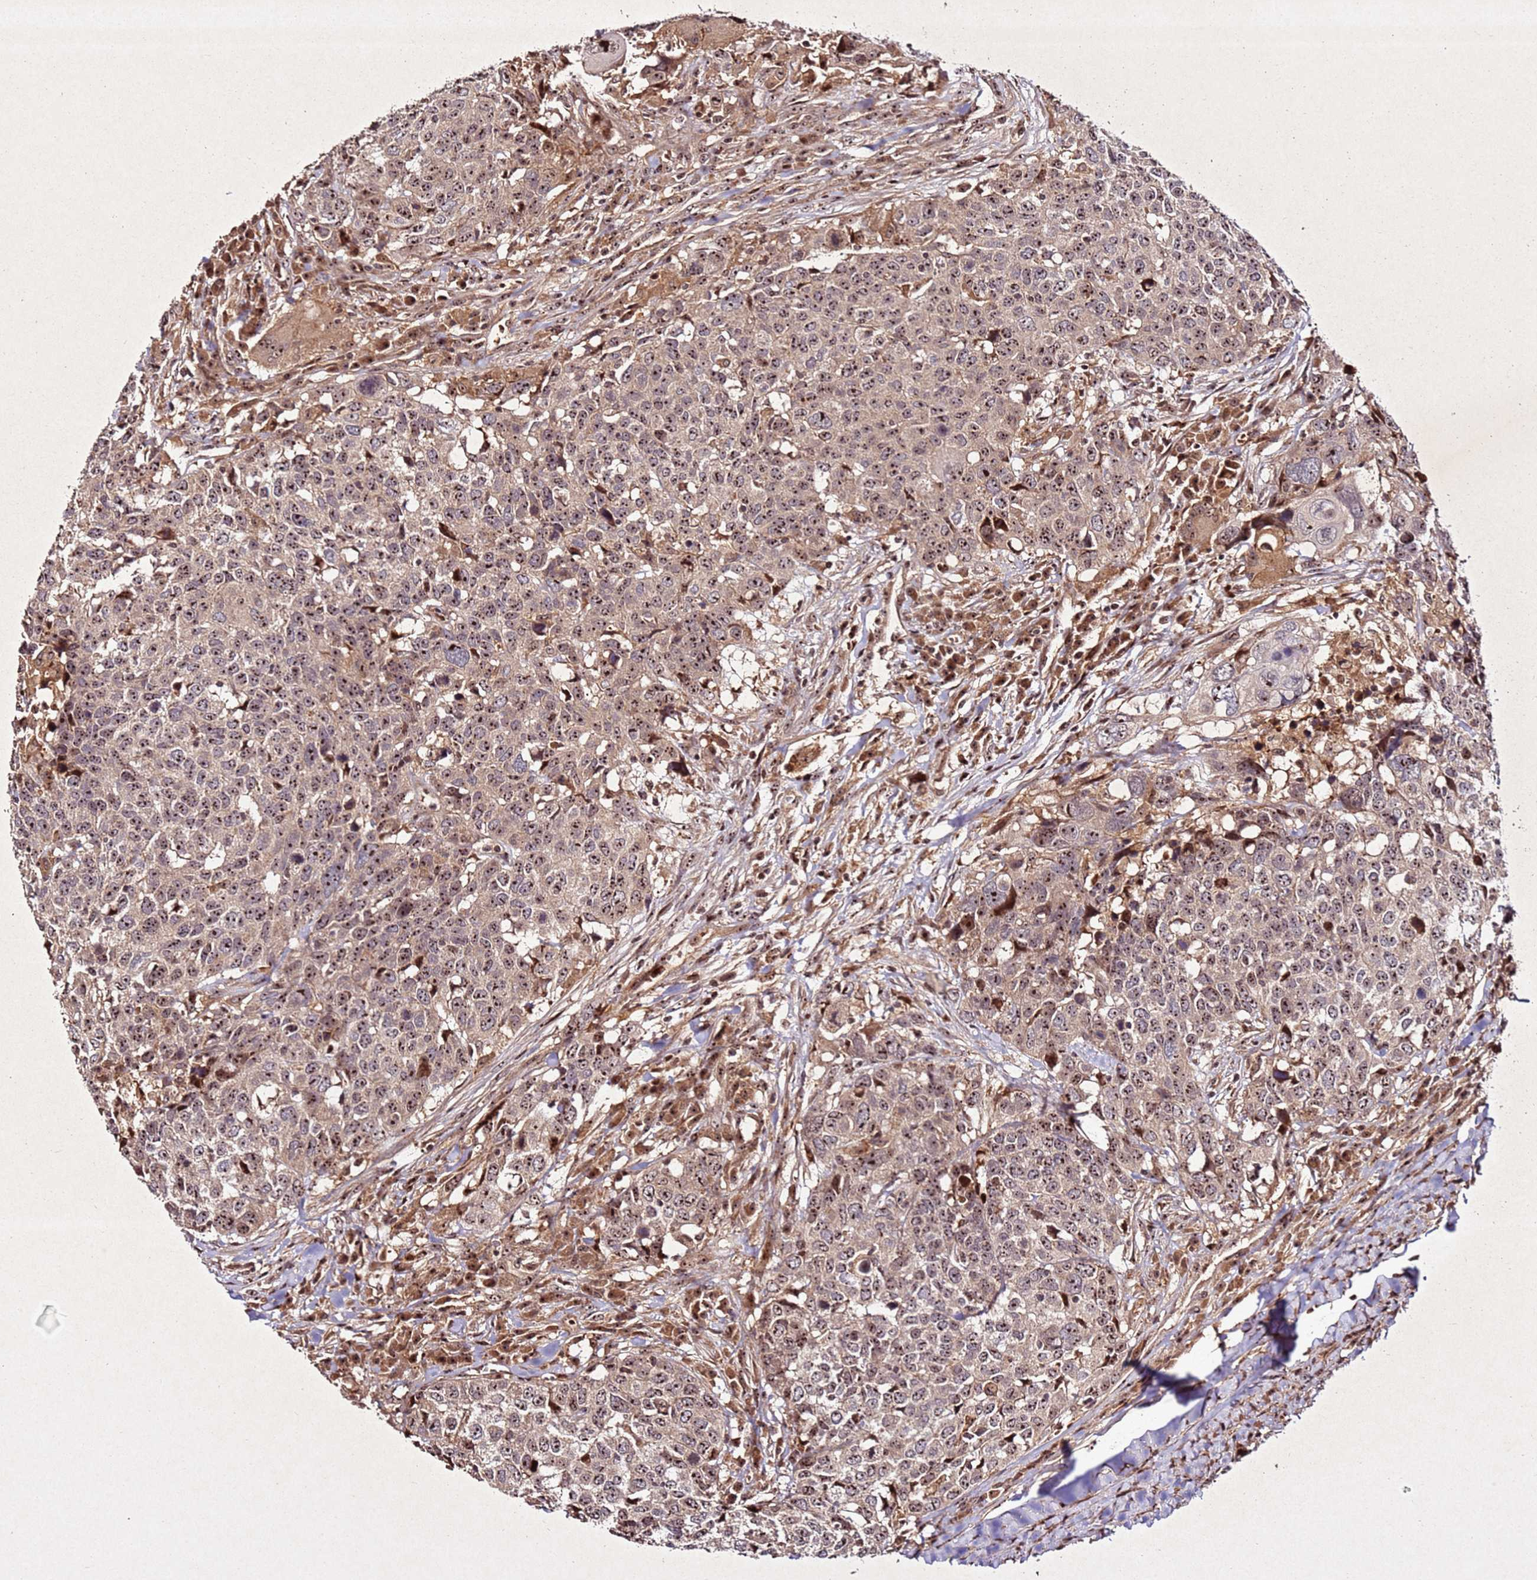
{"staining": {"intensity": "moderate", "quantity": ">75%", "location": "nuclear"}, "tissue": "head and neck cancer", "cell_type": "Tumor cells", "image_type": "cancer", "snomed": [{"axis": "morphology", "description": "Normal tissue, NOS"}, {"axis": "morphology", "description": "Squamous cell carcinoma, NOS"}, {"axis": "topography", "description": "Skeletal muscle"}, {"axis": "topography", "description": "Vascular tissue"}, {"axis": "topography", "description": "Peripheral nerve tissue"}, {"axis": "topography", "description": "Head-Neck"}], "caption": "Brown immunohistochemical staining in human head and neck cancer (squamous cell carcinoma) demonstrates moderate nuclear staining in approximately >75% of tumor cells. (brown staining indicates protein expression, while blue staining denotes nuclei).", "gene": "PTMA", "patient": {"sex": "male", "age": 66}}